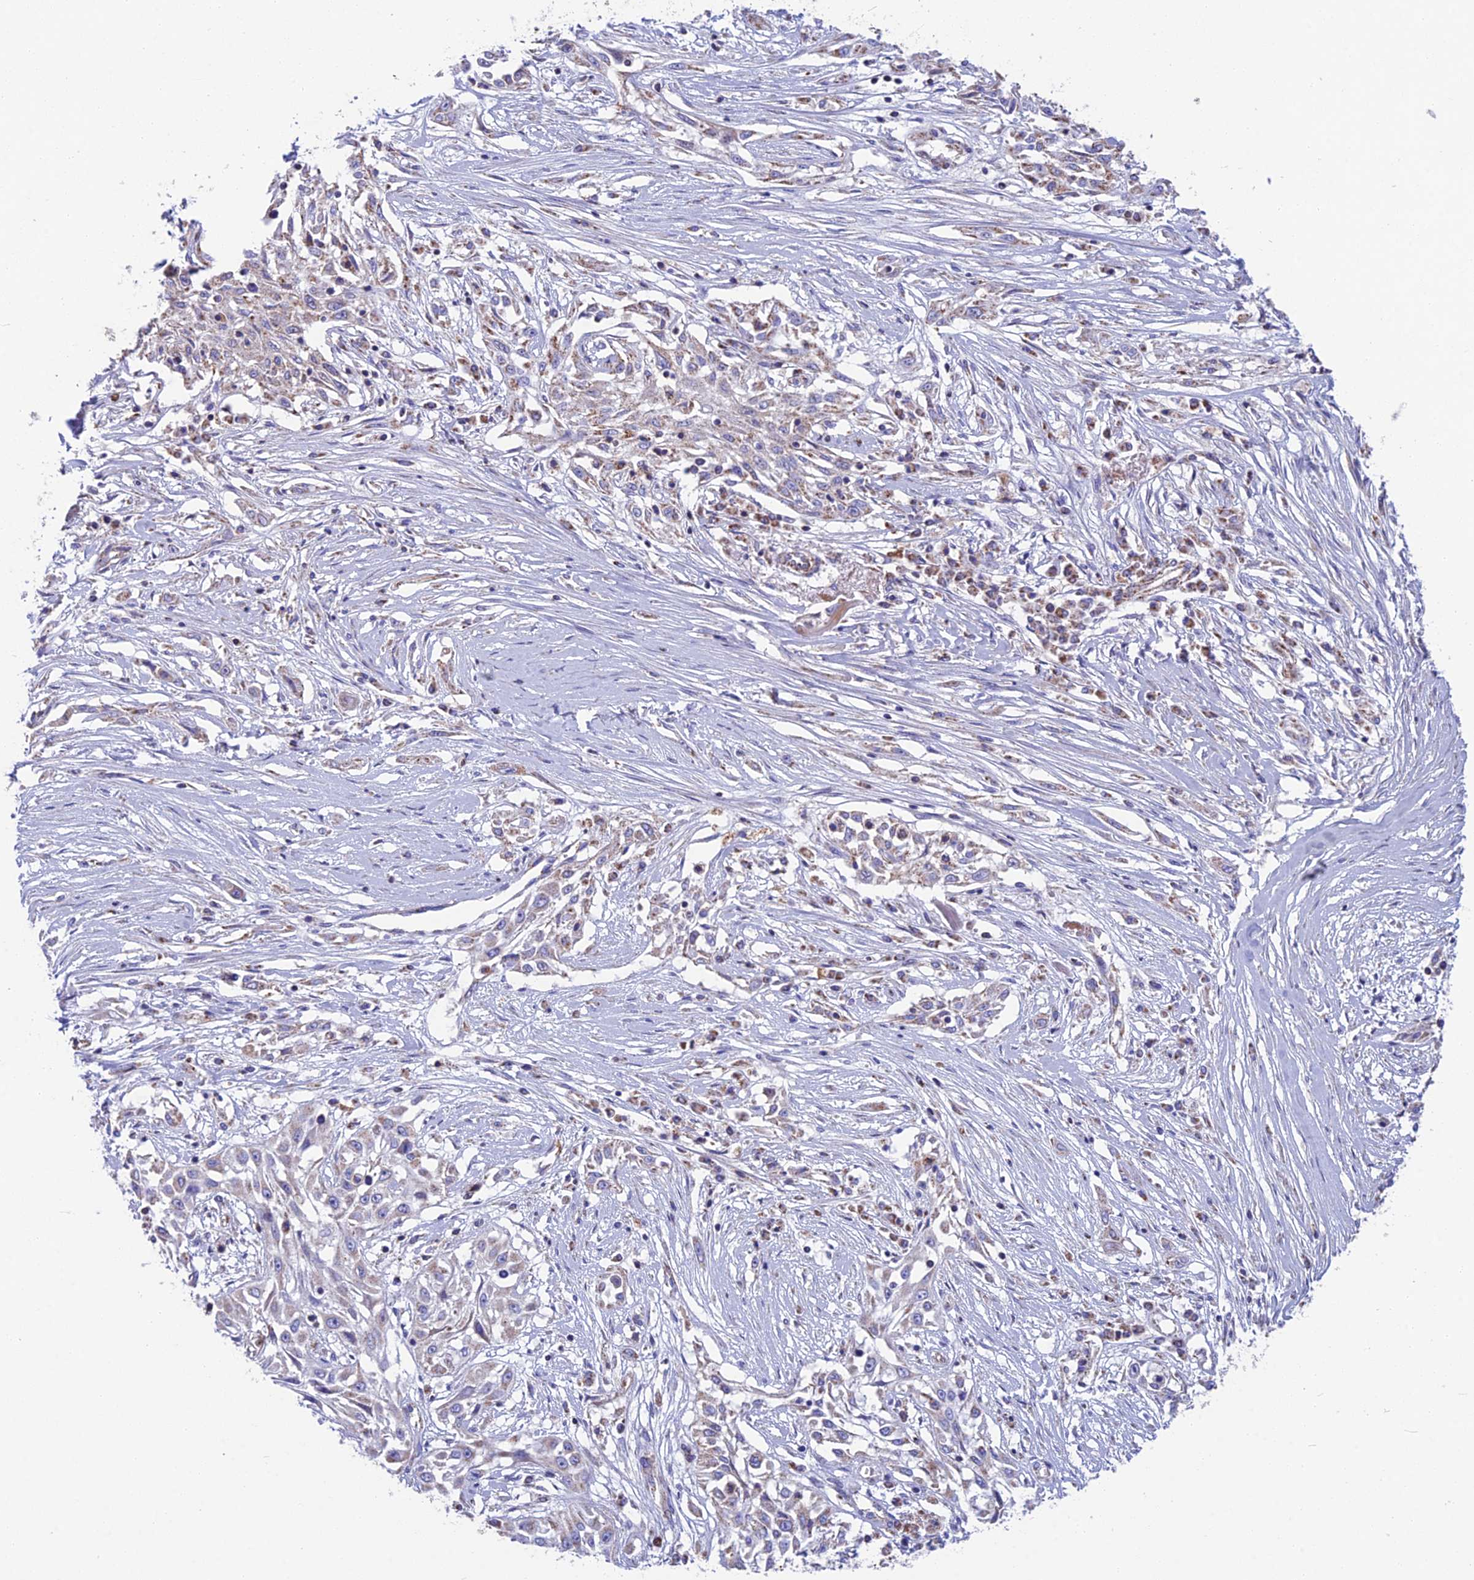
{"staining": {"intensity": "negative", "quantity": "none", "location": "none"}, "tissue": "skin cancer", "cell_type": "Tumor cells", "image_type": "cancer", "snomed": [{"axis": "morphology", "description": "Squamous cell carcinoma, NOS"}, {"axis": "morphology", "description": "Squamous cell carcinoma, metastatic, NOS"}, {"axis": "topography", "description": "Skin"}, {"axis": "topography", "description": "Lymph node"}], "caption": "Immunohistochemistry of squamous cell carcinoma (skin) exhibits no expression in tumor cells.", "gene": "CS", "patient": {"sex": "male", "age": 75}}